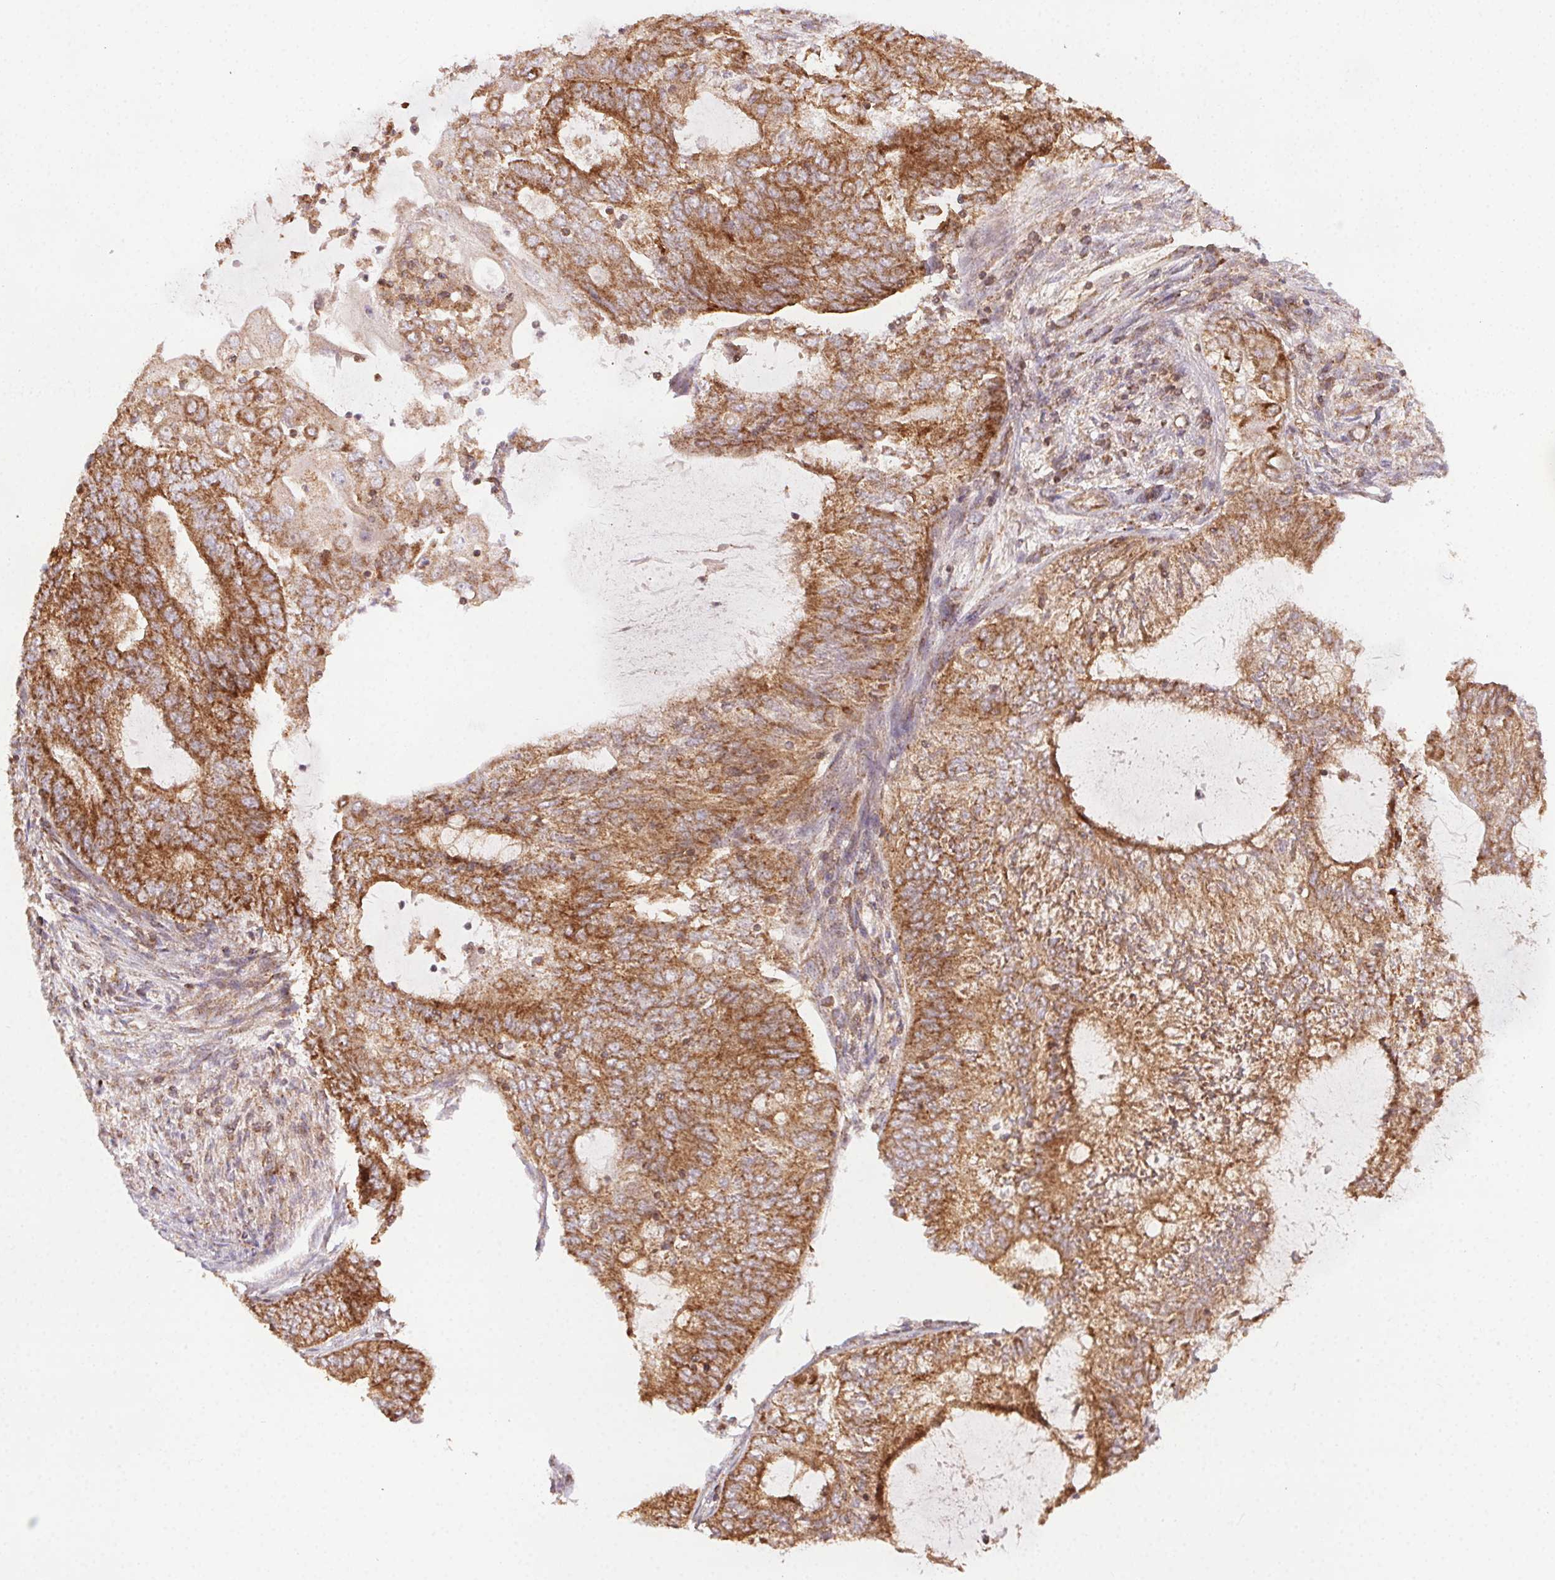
{"staining": {"intensity": "strong", "quantity": ">75%", "location": "cytoplasmic/membranous"}, "tissue": "endometrial cancer", "cell_type": "Tumor cells", "image_type": "cancer", "snomed": [{"axis": "morphology", "description": "Adenocarcinoma, NOS"}, {"axis": "topography", "description": "Endometrium"}], "caption": "Immunohistochemical staining of human endometrial adenocarcinoma shows high levels of strong cytoplasmic/membranous positivity in approximately >75% of tumor cells. The staining is performed using DAB (3,3'-diaminobenzidine) brown chromogen to label protein expression. The nuclei are counter-stained blue using hematoxylin.", "gene": "CLPB", "patient": {"sex": "female", "age": 62}}